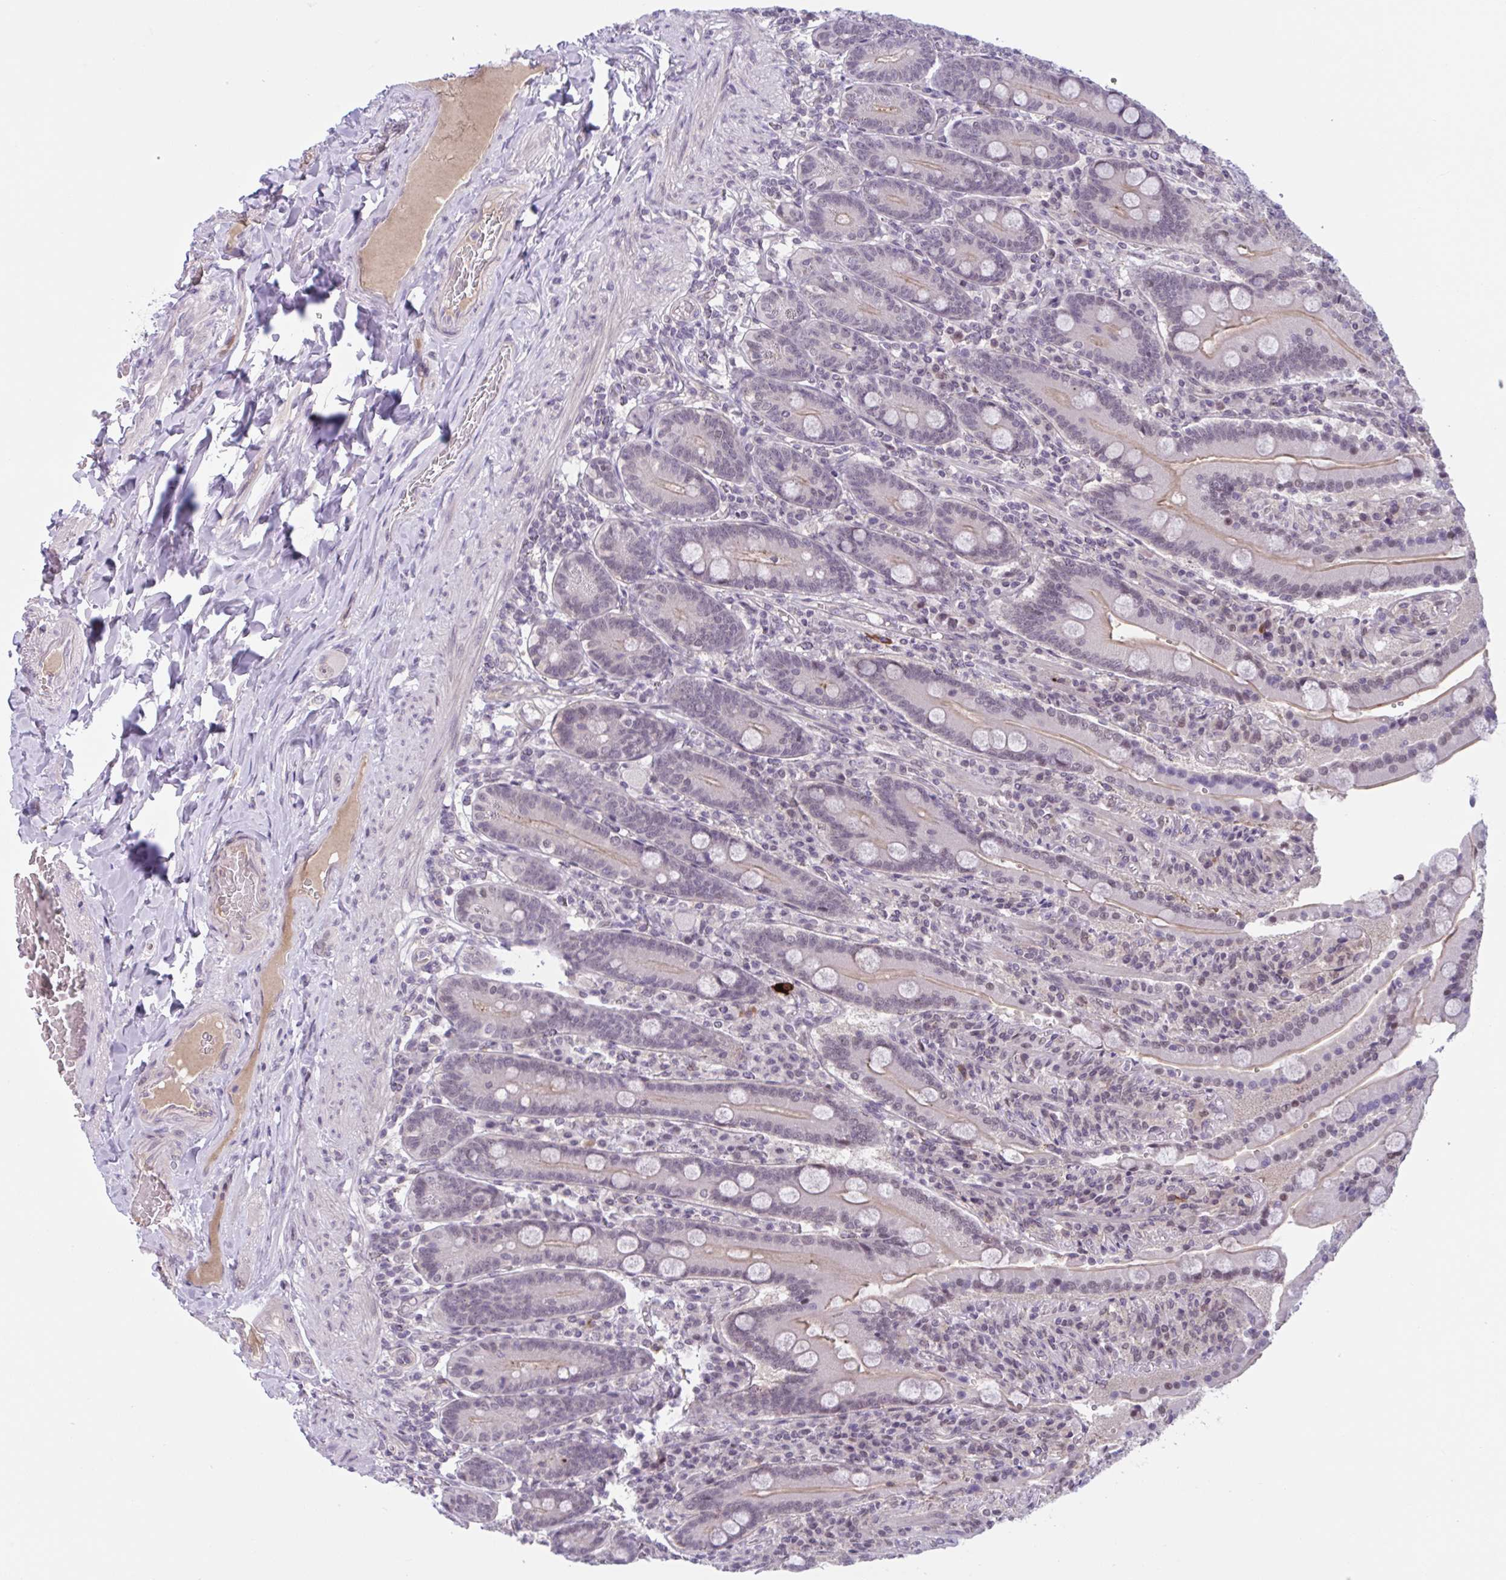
{"staining": {"intensity": "moderate", "quantity": "25%-75%", "location": "cytoplasmic/membranous"}, "tissue": "duodenum", "cell_type": "Glandular cells", "image_type": "normal", "snomed": [{"axis": "morphology", "description": "Normal tissue, NOS"}, {"axis": "topography", "description": "Duodenum"}], "caption": "Protein expression analysis of benign duodenum reveals moderate cytoplasmic/membranous positivity in approximately 25%-75% of glandular cells.", "gene": "TTC7B", "patient": {"sex": "female", "age": 62}}